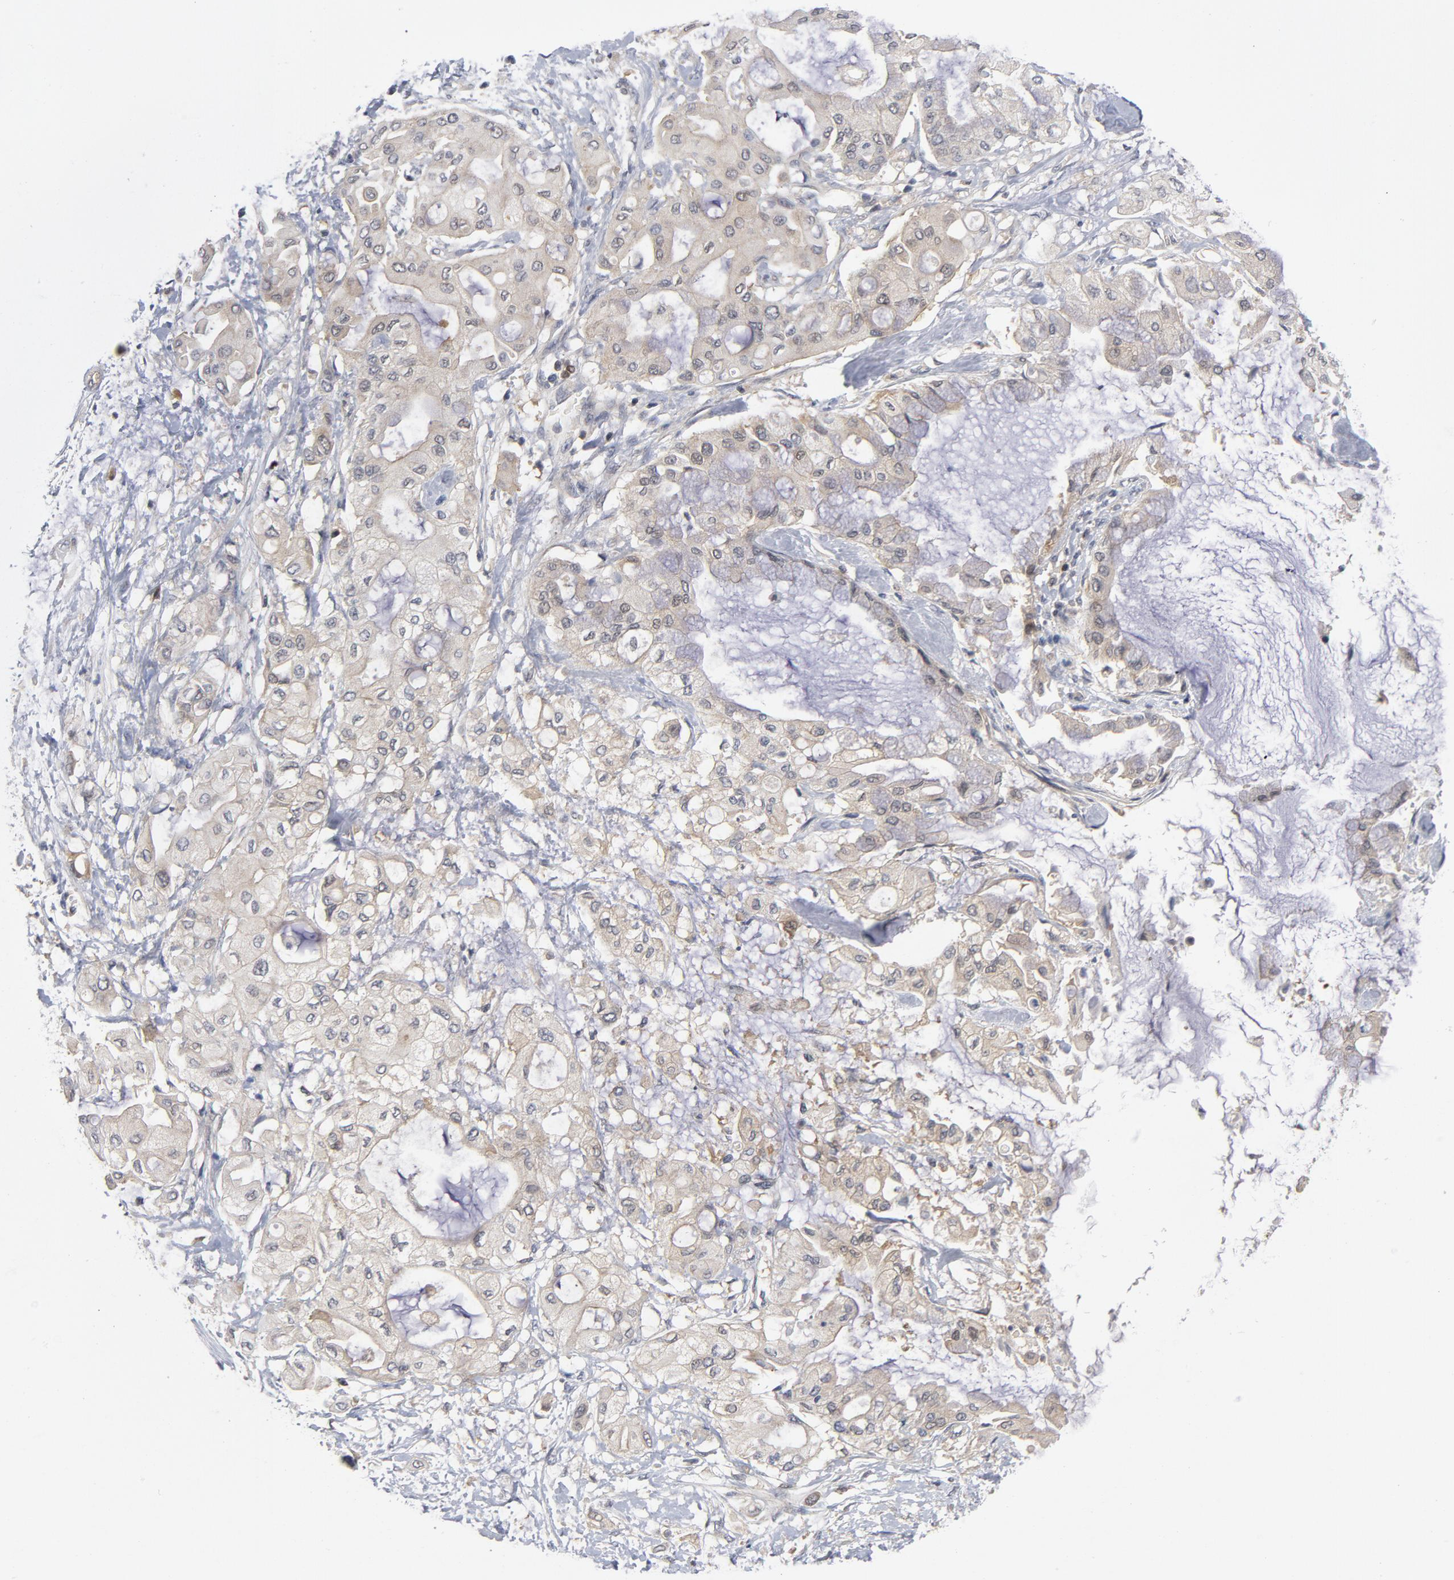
{"staining": {"intensity": "negative", "quantity": "none", "location": "none"}, "tissue": "pancreatic cancer", "cell_type": "Tumor cells", "image_type": "cancer", "snomed": [{"axis": "morphology", "description": "Adenocarcinoma, NOS"}, {"axis": "morphology", "description": "Adenocarcinoma, metastatic, NOS"}, {"axis": "topography", "description": "Lymph node"}, {"axis": "topography", "description": "Pancreas"}, {"axis": "topography", "description": "Duodenum"}], "caption": "The photomicrograph reveals no staining of tumor cells in metastatic adenocarcinoma (pancreatic). The staining was performed using DAB to visualize the protein expression in brown, while the nuclei were stained in blue with hematoxylin (Magnification: 20x).", "gene": "TRADD", "patient": {"sex": "female", "age": 64}}